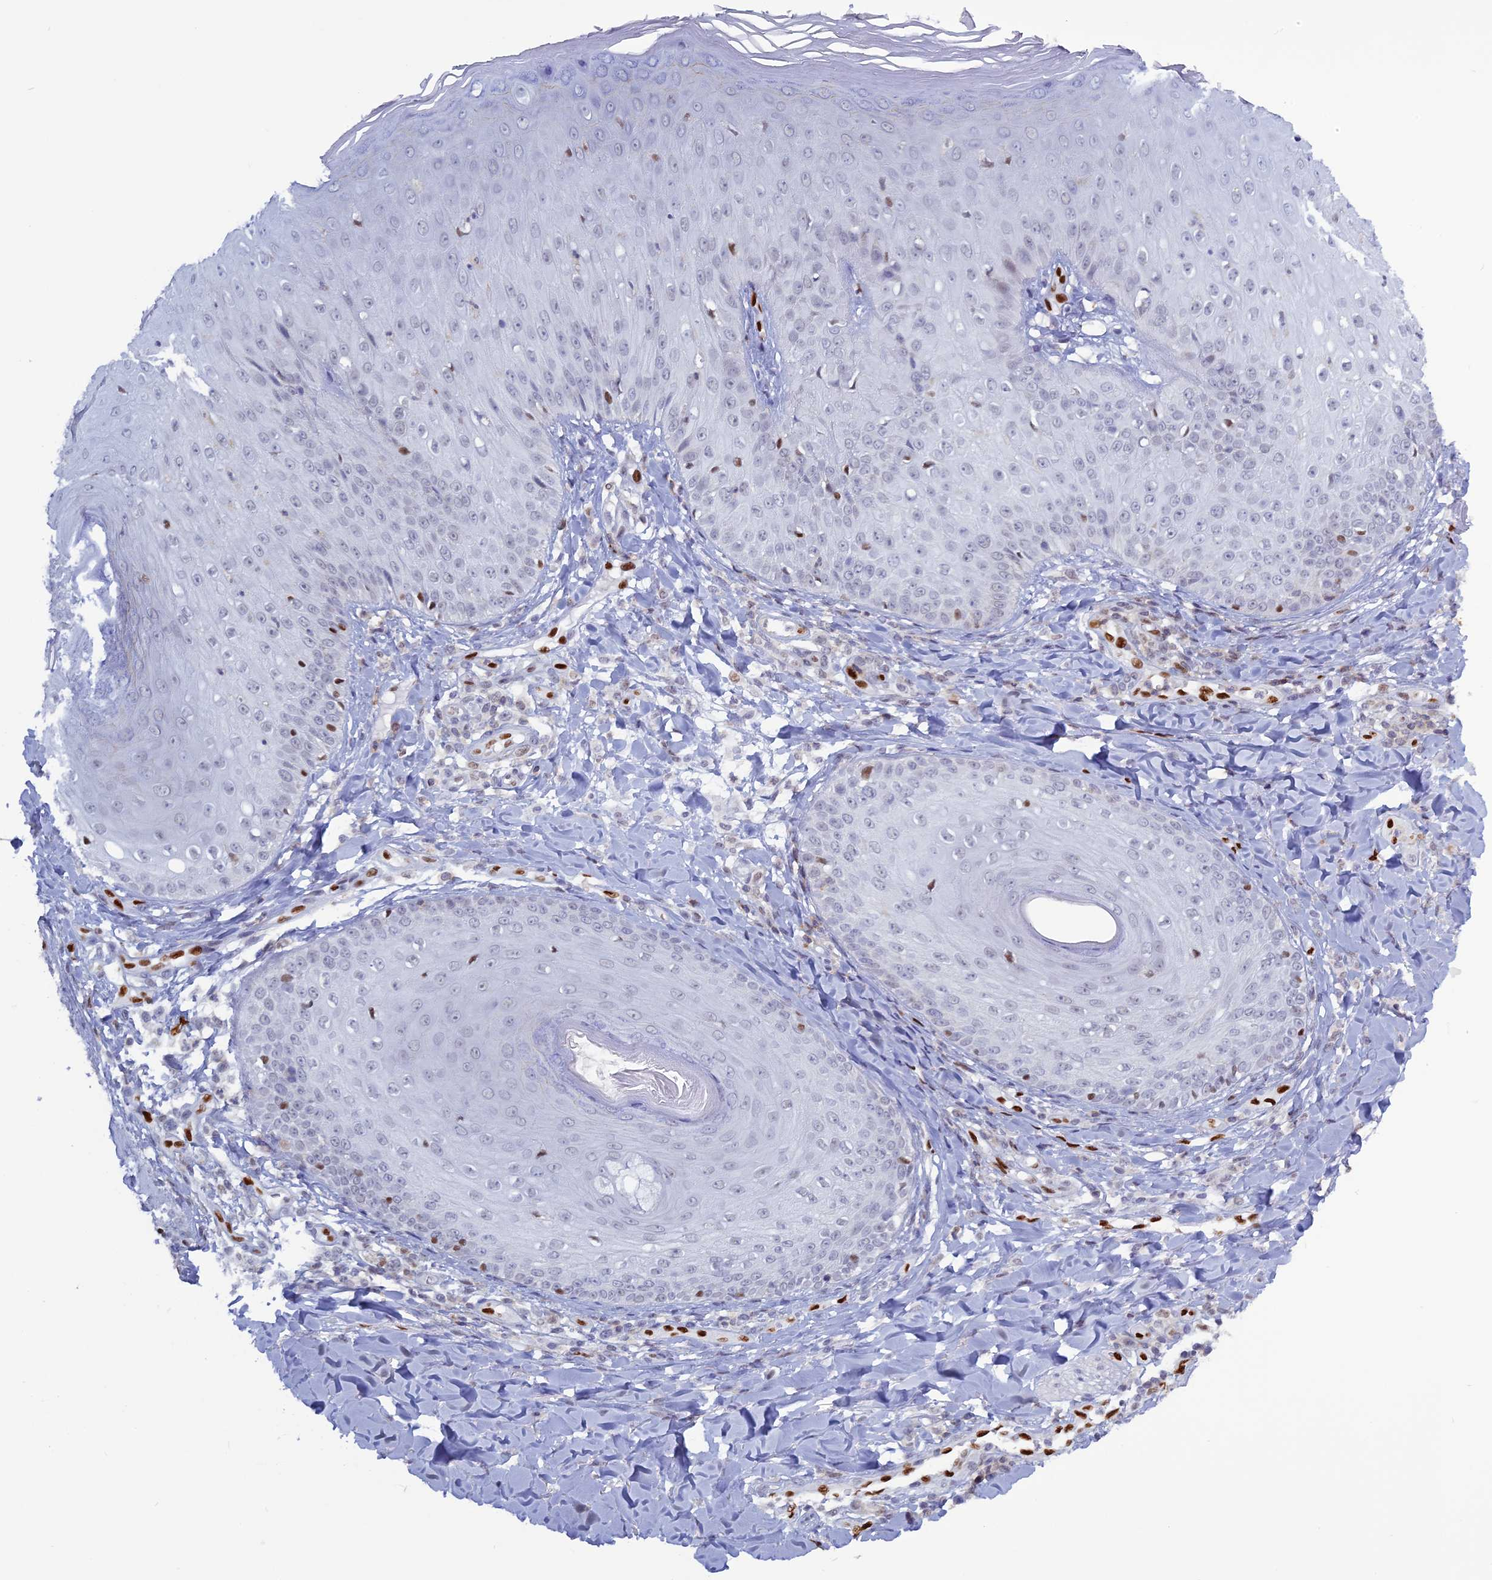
{"staining": {"intensity": "moderate", "quantity": "<25%", "location": "nuclear"}, "tissue": "skin", "cell_type": "Epidermal cells", "image_type": "normal", "snomed": [{"axis": "morphology", "description": "Normal tissue, NOS"}, {"axis": "morphology", "description": "Inflammation, NOS"}, {"axis": "topography", "description": "Soft tissue"}, {"axis": "topography", "description": "Anal"}], "caption": "About <25% of epidermal cells in unremarkable skin show moderate nuclear protein staining as visualized by brown immunohistochemical staining.", "gene": "NOL4L", "patient": {"sex": "female", "age": 15}}